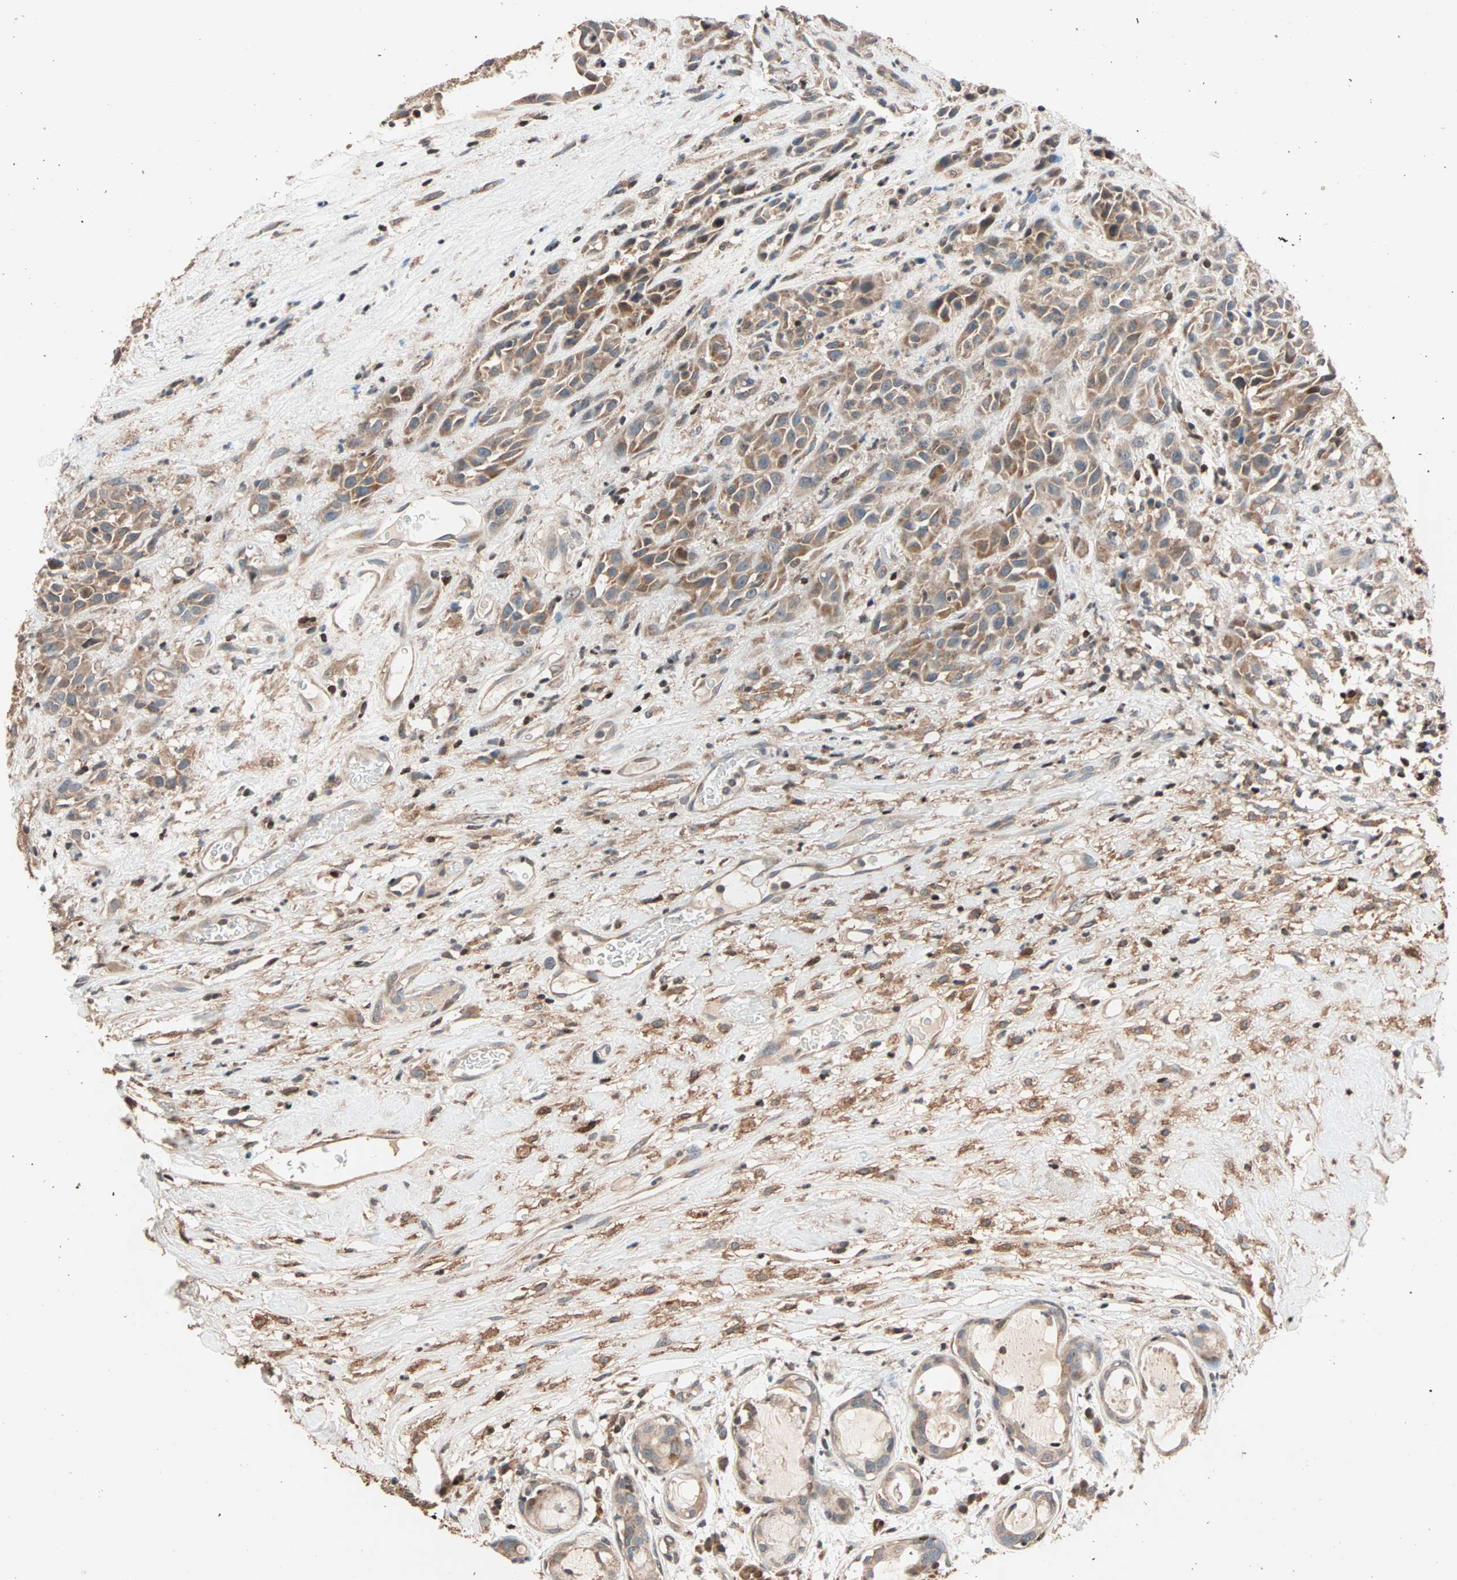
{"staining": {"intensity": "moderate", "quantity": ">75%", "location": "cytoplasmic/membranous"}, "tissue": "head and neck cancer", "cell_type": "Tumor cells", "image_type": "cancer", "snomed": [{"axis": "morphology", "description": "Normal tissue, NOS"}, {"axis": "morphology", "description": "Squamous cell carcinoma, NOS"}, {"axis": "topography", "description": "Cartilage tissue"}, {"axis": "topography", "description": "Head-Neck"}], "caption": "Squamous cell carcinoma (head and neck) stained for a protein (brown) exhibits moderate cytoplasmic/membranous positive staining in about >75% of tumor cells.", "gene": "HECW1", "patient": {"sex": "male", "age": 62}}